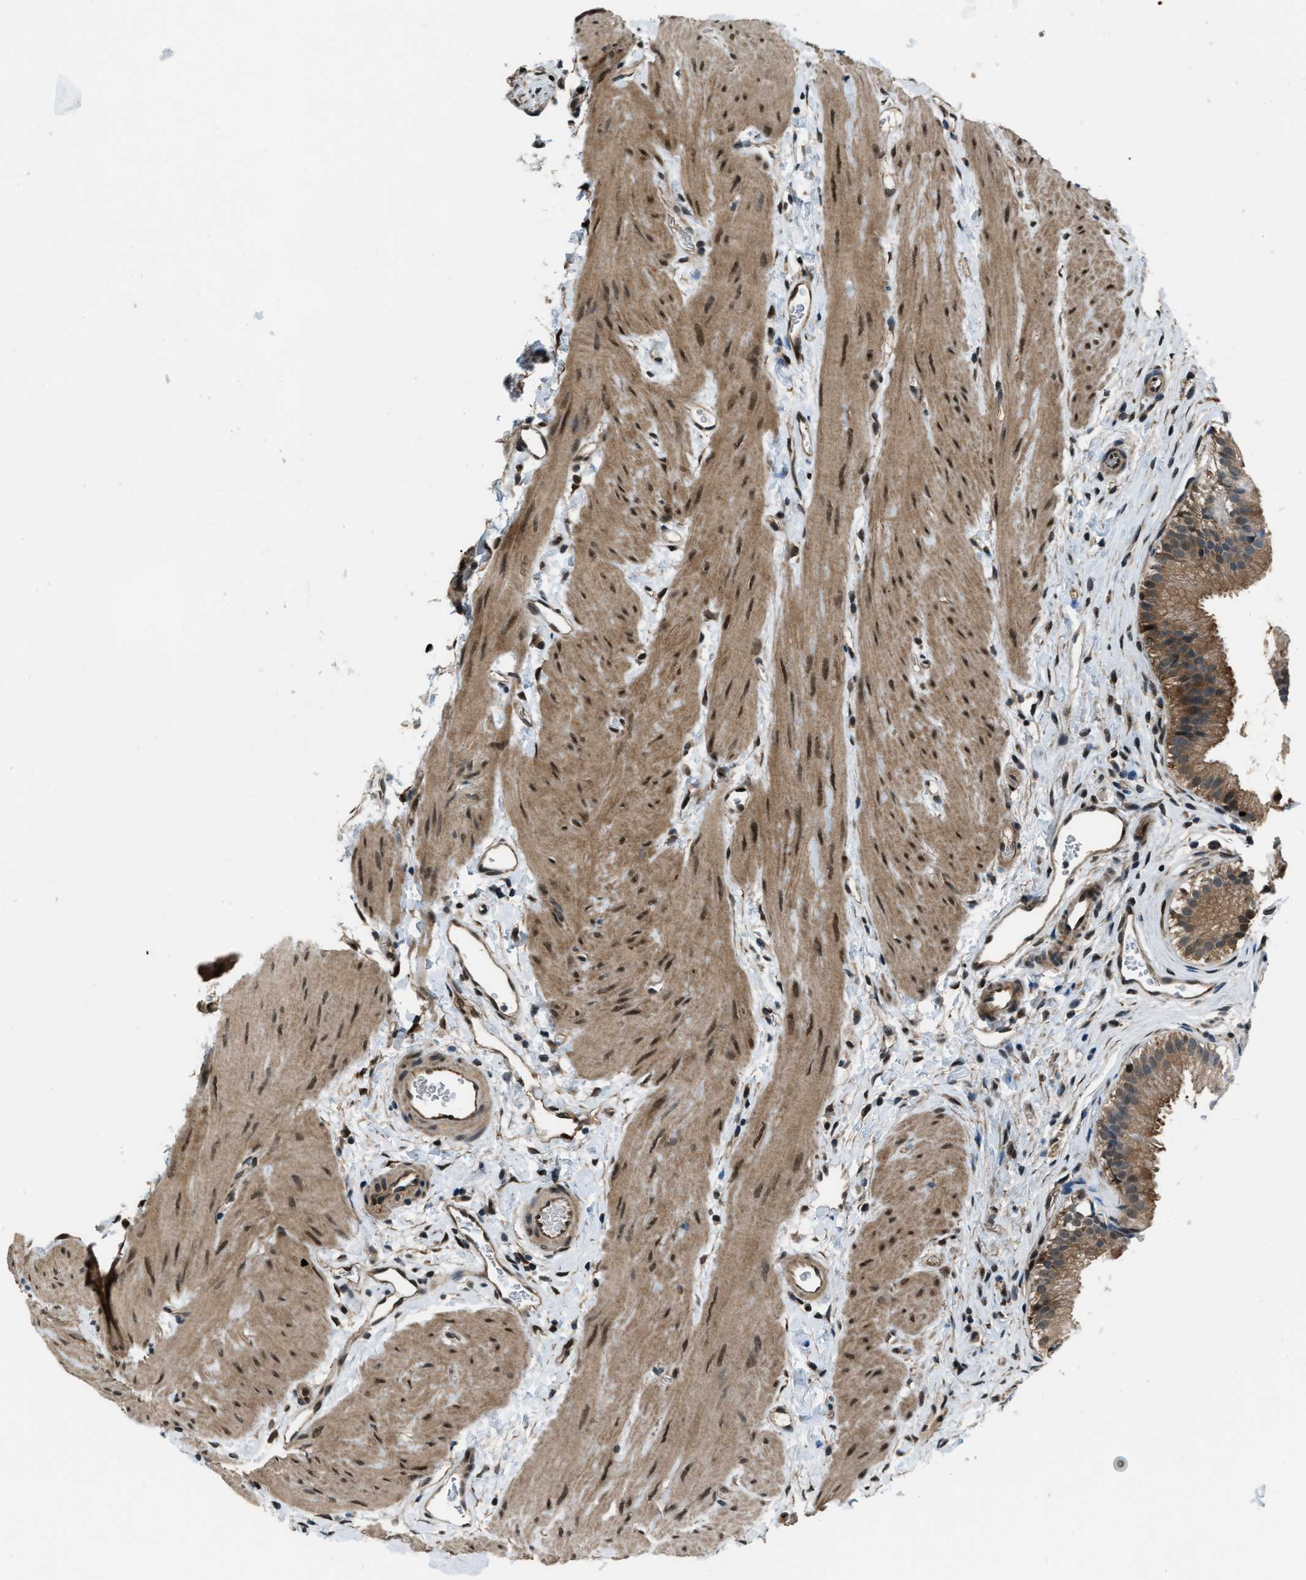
{"staining": {"intensity": "strong", "quantity": "25%-75%", "location": "cytoplasmic/membranous,nuclear"}, "tissue": "gallbladder", "cell_type": "Glandular cells", "image_type": "normal", "snomed": [{"axis": "morphology", "description": "Normal tissue, NOS"}, {"axis": "topography", "description": "Gallbladder"}], "caption": "Glandular cells reveal high levels of strong cytoplasmic/membranous,nuclear staining in about 25%-75% of cells in unremarkable gallbladder. The staining was performed using DAB, with brown indicating positive protein expression. Nuclei are stained blue with hematoxylin.", "gene": "NUDCD3", "patient": {"sex": "female", "age": 26}}